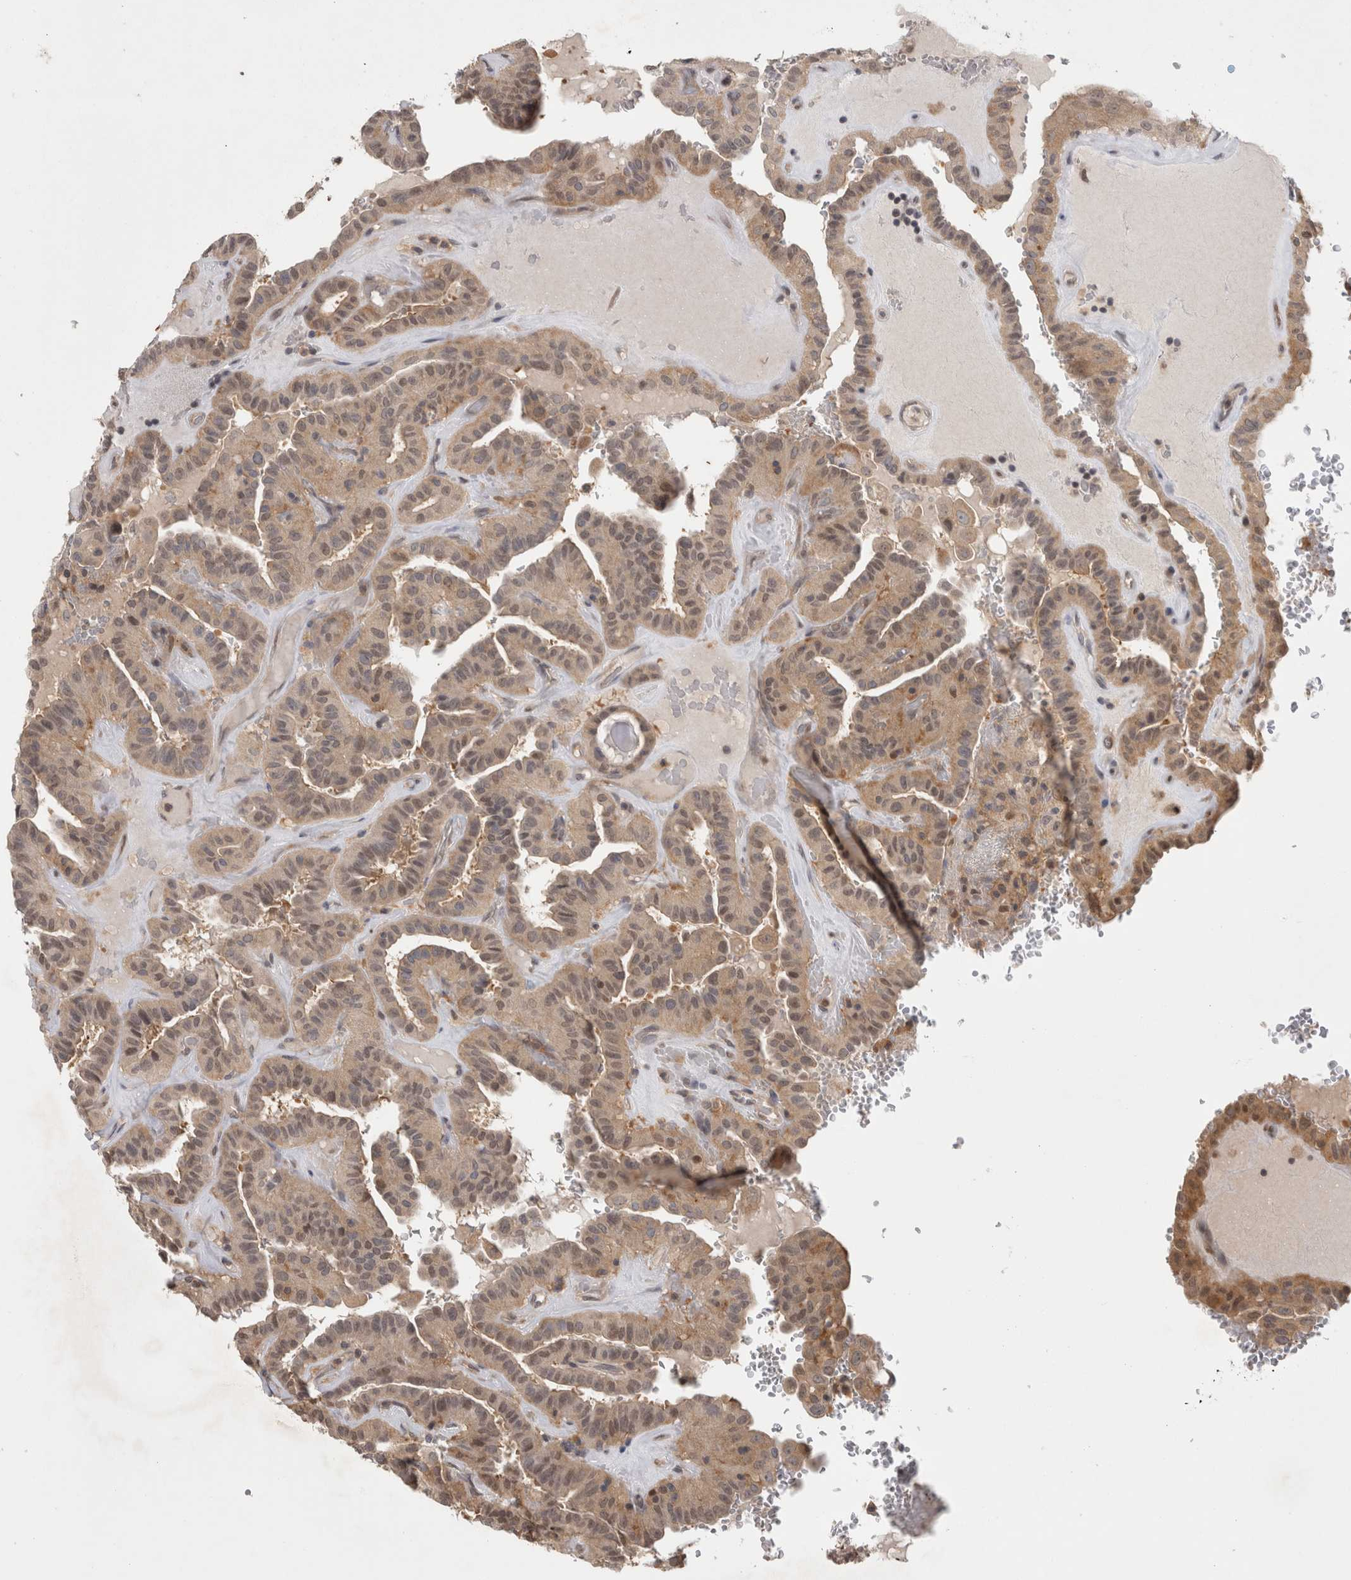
{"staining": {"intensity": "weak", "quantity": ">75%", "location": "cytoplasmic/membranous,nuclear"}, "tissue": "thyroid cancer", "cell_type": "Tumor cells", "image_type": "cancer", "snomed": [{"axis": "morphology", "description": "Papillary adenocarcinoma, NOS"}, {"axis": "topography", "description": "Thyroid gland"}], "caption": "Protein expression analysis of human thyroid cancer (papillary adenocarcinoma) reveals weak cytoplasmic/membranous and nuclear expression in approximately >75% of tumor cells.", "gene": "PIGP", "patient": {"sex": "male", "age": 77}}